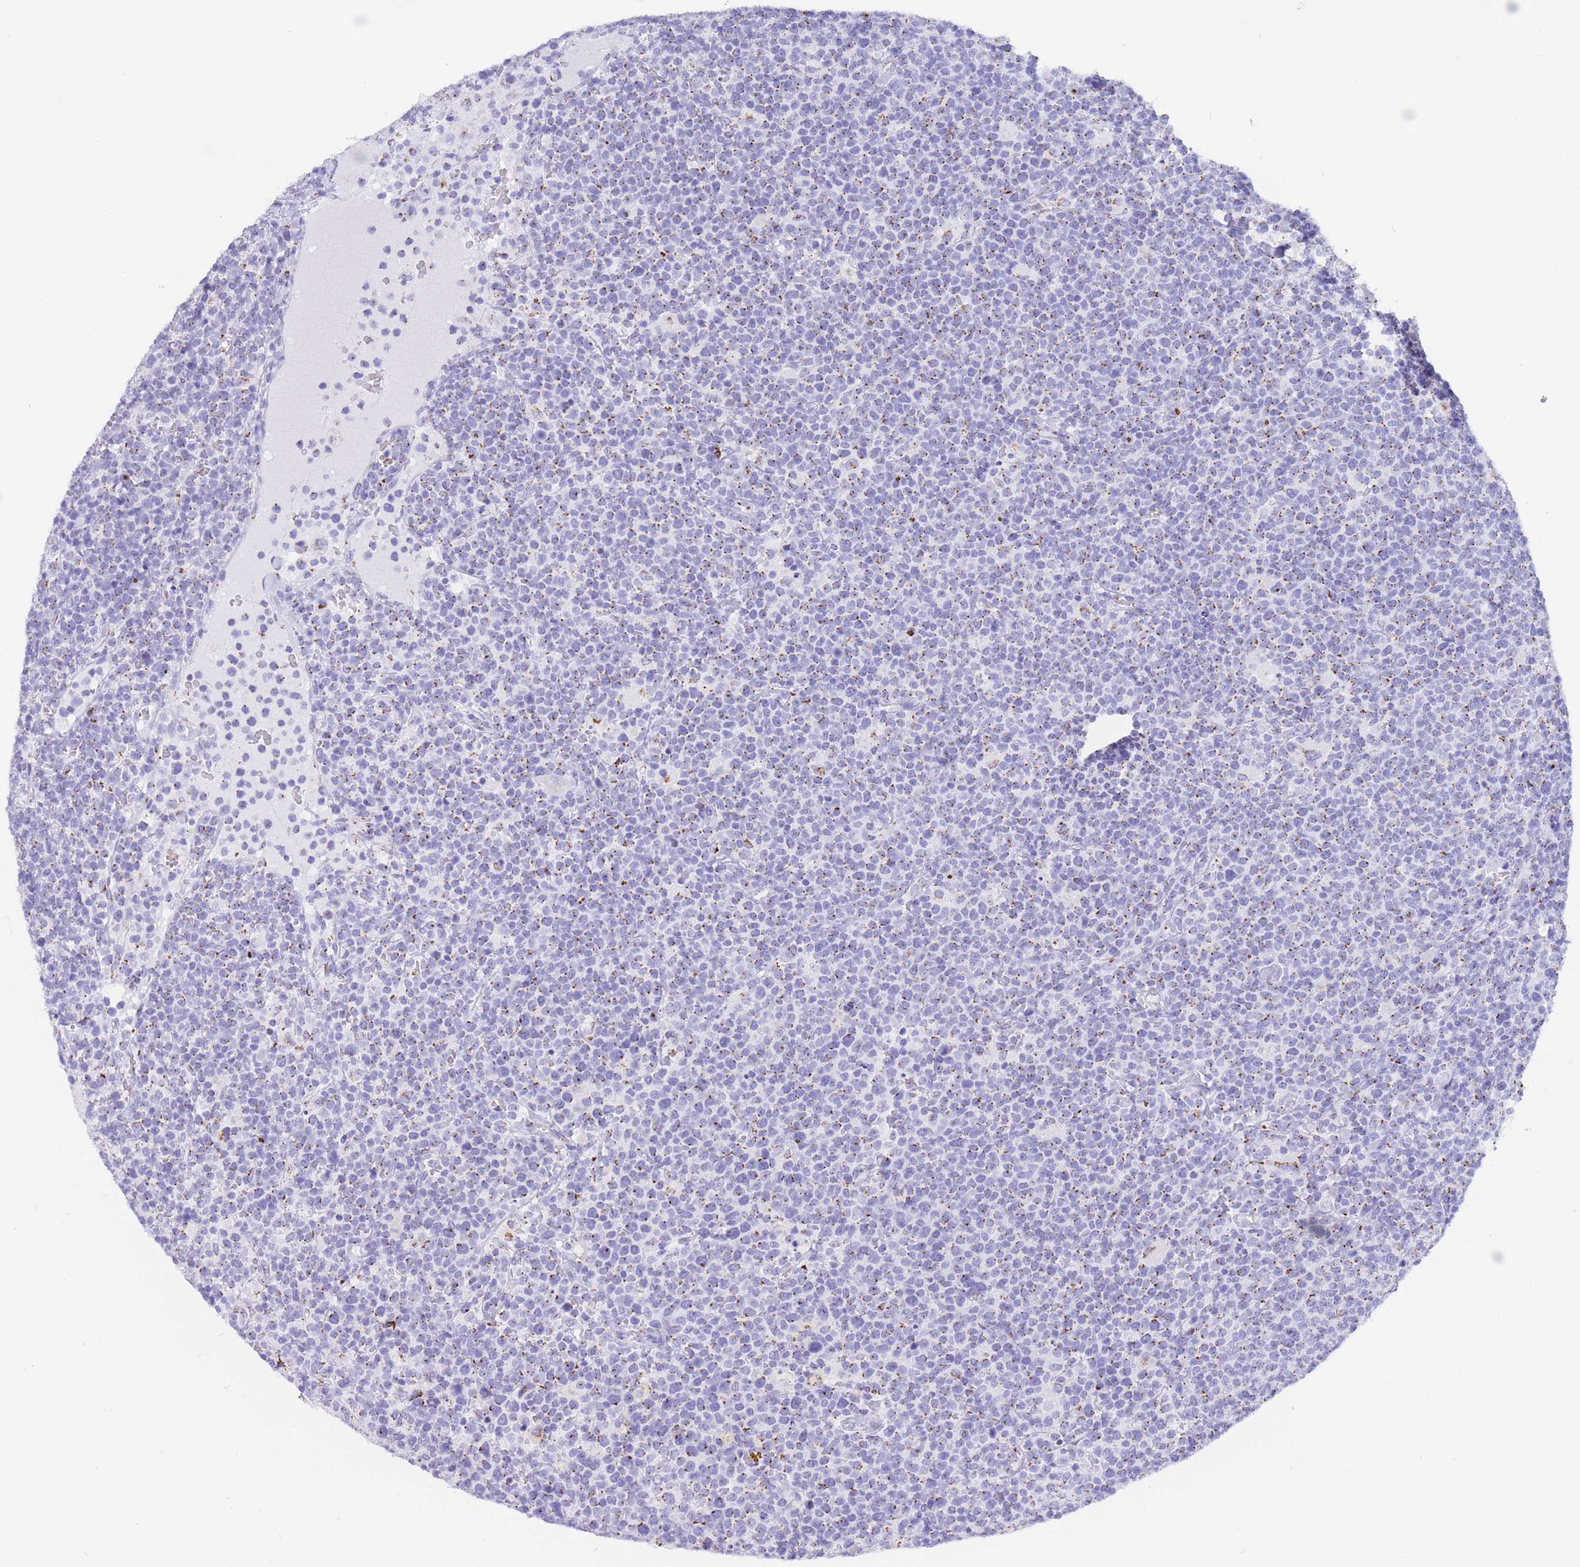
{"staining": {"intensity": "moderate", "quantity": "<25%", "location": "cytoplasmic/membranous"}, "tissue": "lymphoma", "cell_type": "Tumor cells", "image_type": "cancer", "snomed": [{"axis": "morphology", "description": "Malignant lymphoma, non-Hodgkin's type, High grade"}, {"axis": "topography", "description": "Lymph node"}], "caption": "Protein expression analysis of high-grade malignant lymphoma, non-Hodgkin's type exhibits moderate cytoplasmic/membranous positivity in about <25% of tumor cells.", "gene": "FAM3C", "patient": {"sex": "male", "age": 61}}